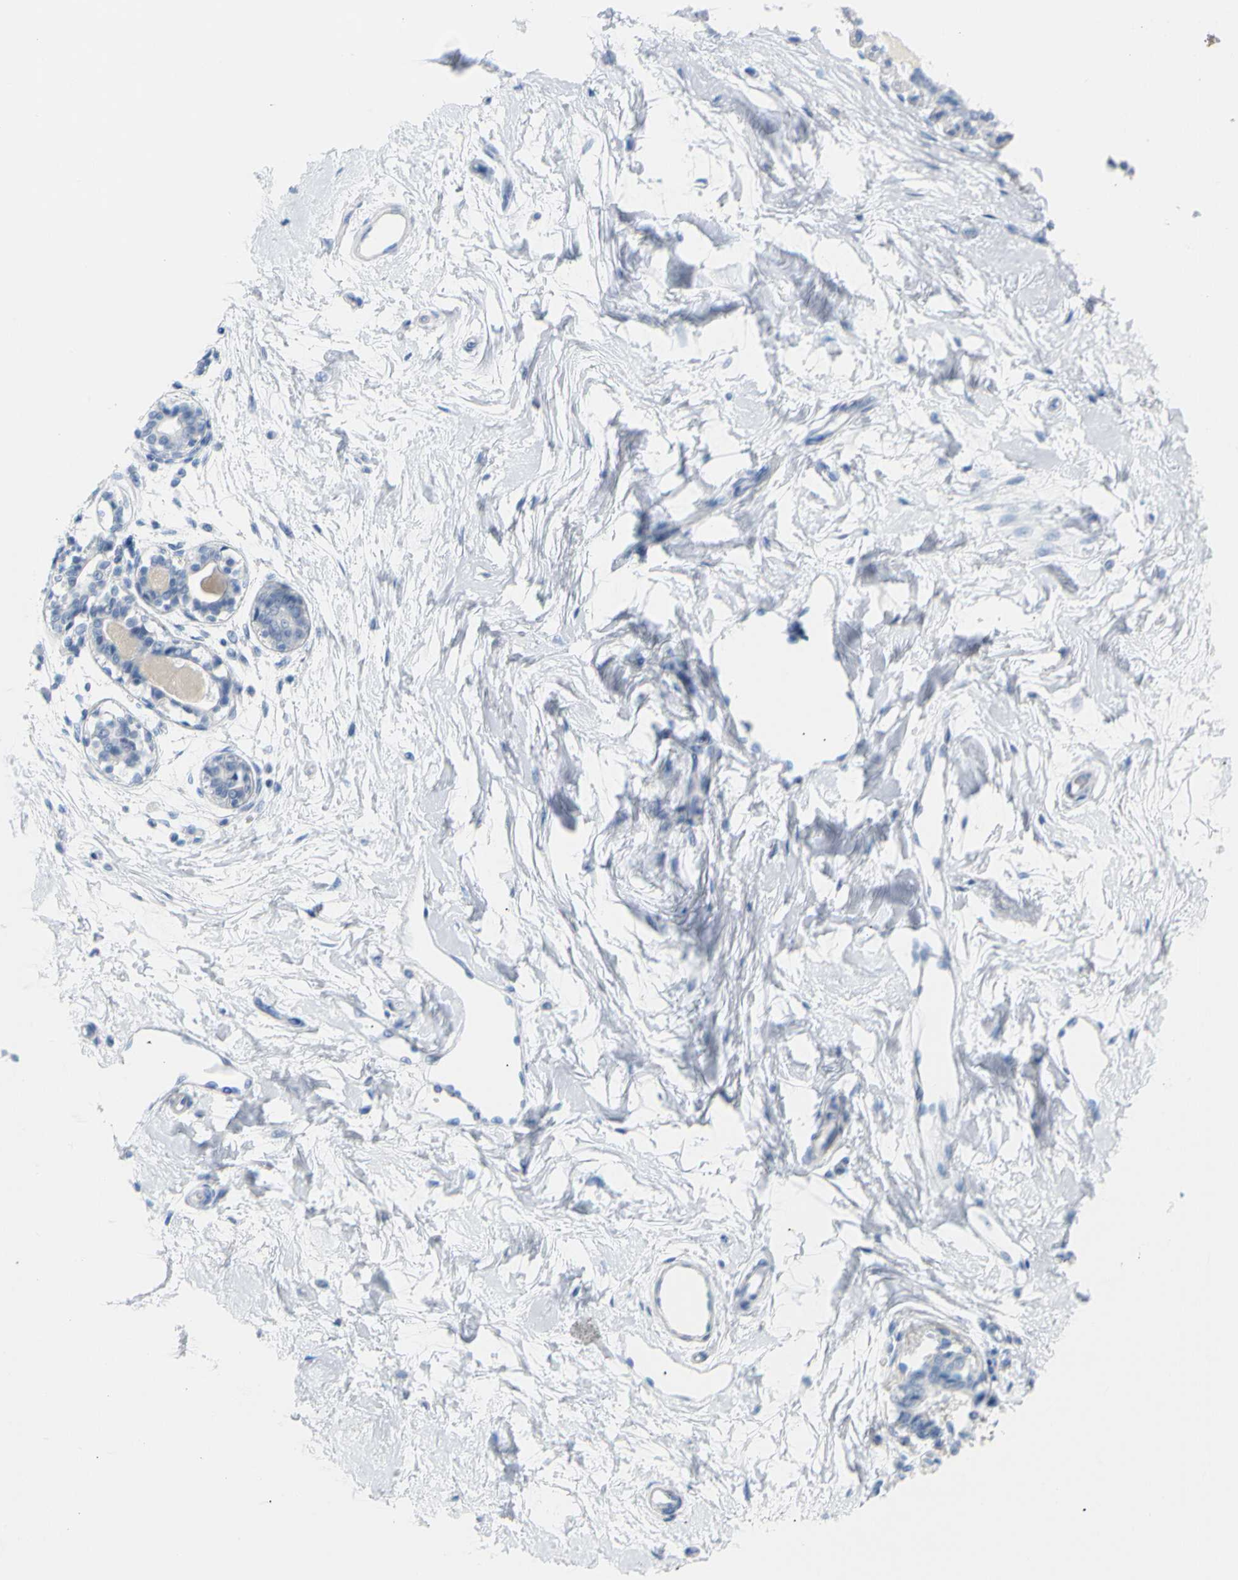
{"staining": {"intensity": "negative", "quantity": "none", "location": "none"}, "tissue": "breast", "cell_type": "Adipocytes", "image_type": "normal", "snomed": [{"axis": "morphology", "description": "Normal tissue, NOS"}, {"axis": "topography", "description": "Breast"}], "caption": "IHC image of normal breast stained for a protein (brown), which reveals no staining in adipocytes. (Brightfield microscopy of DAB immunohistochemistry at high magnification).", "gene": "OPN1SW", "patient": {"sex": "female", "age": 45}}